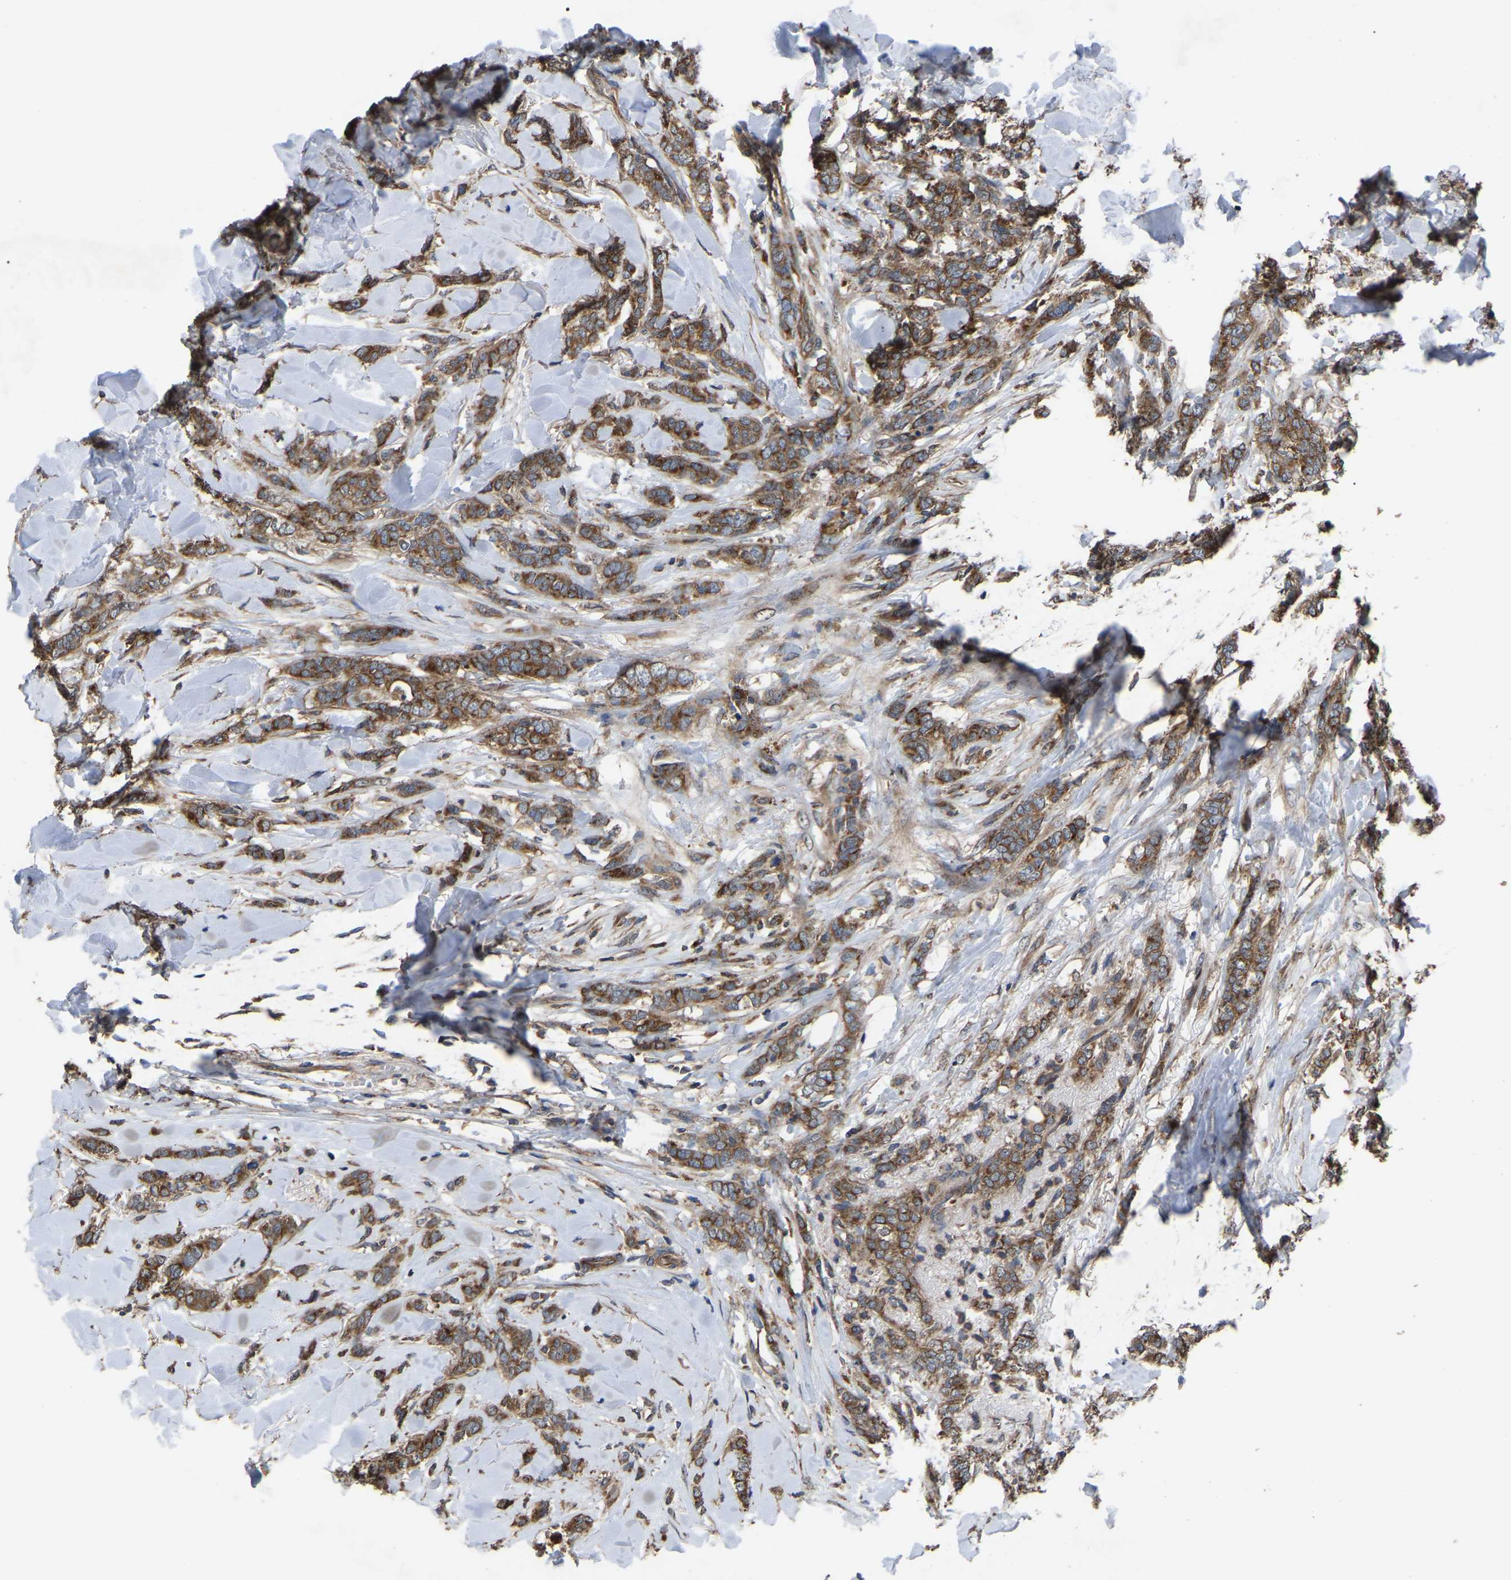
{"staining": {"intensity": "moderate", "quantity": ">75%", "location": "cytoplasmic/membranous"}, "tissue": "breast cancer", "cell_type": "Tumor cells", "image_type": "cancer", "snomed": [{"axis": "morphology", "description": "Lobular carcinoma"}, {"axis": "topography", "description": "Skin"}, {"axis": "topography", "description": "Breast"}], "caption": "Approximately >75% of tumor cells in human breast cancer reveal moderate cytoplasmic/membranous protein positivity as visualized by brown immunohistochemical staining.", "gene": "GCC1", "patient": {"sex": "female", "age": 46}}